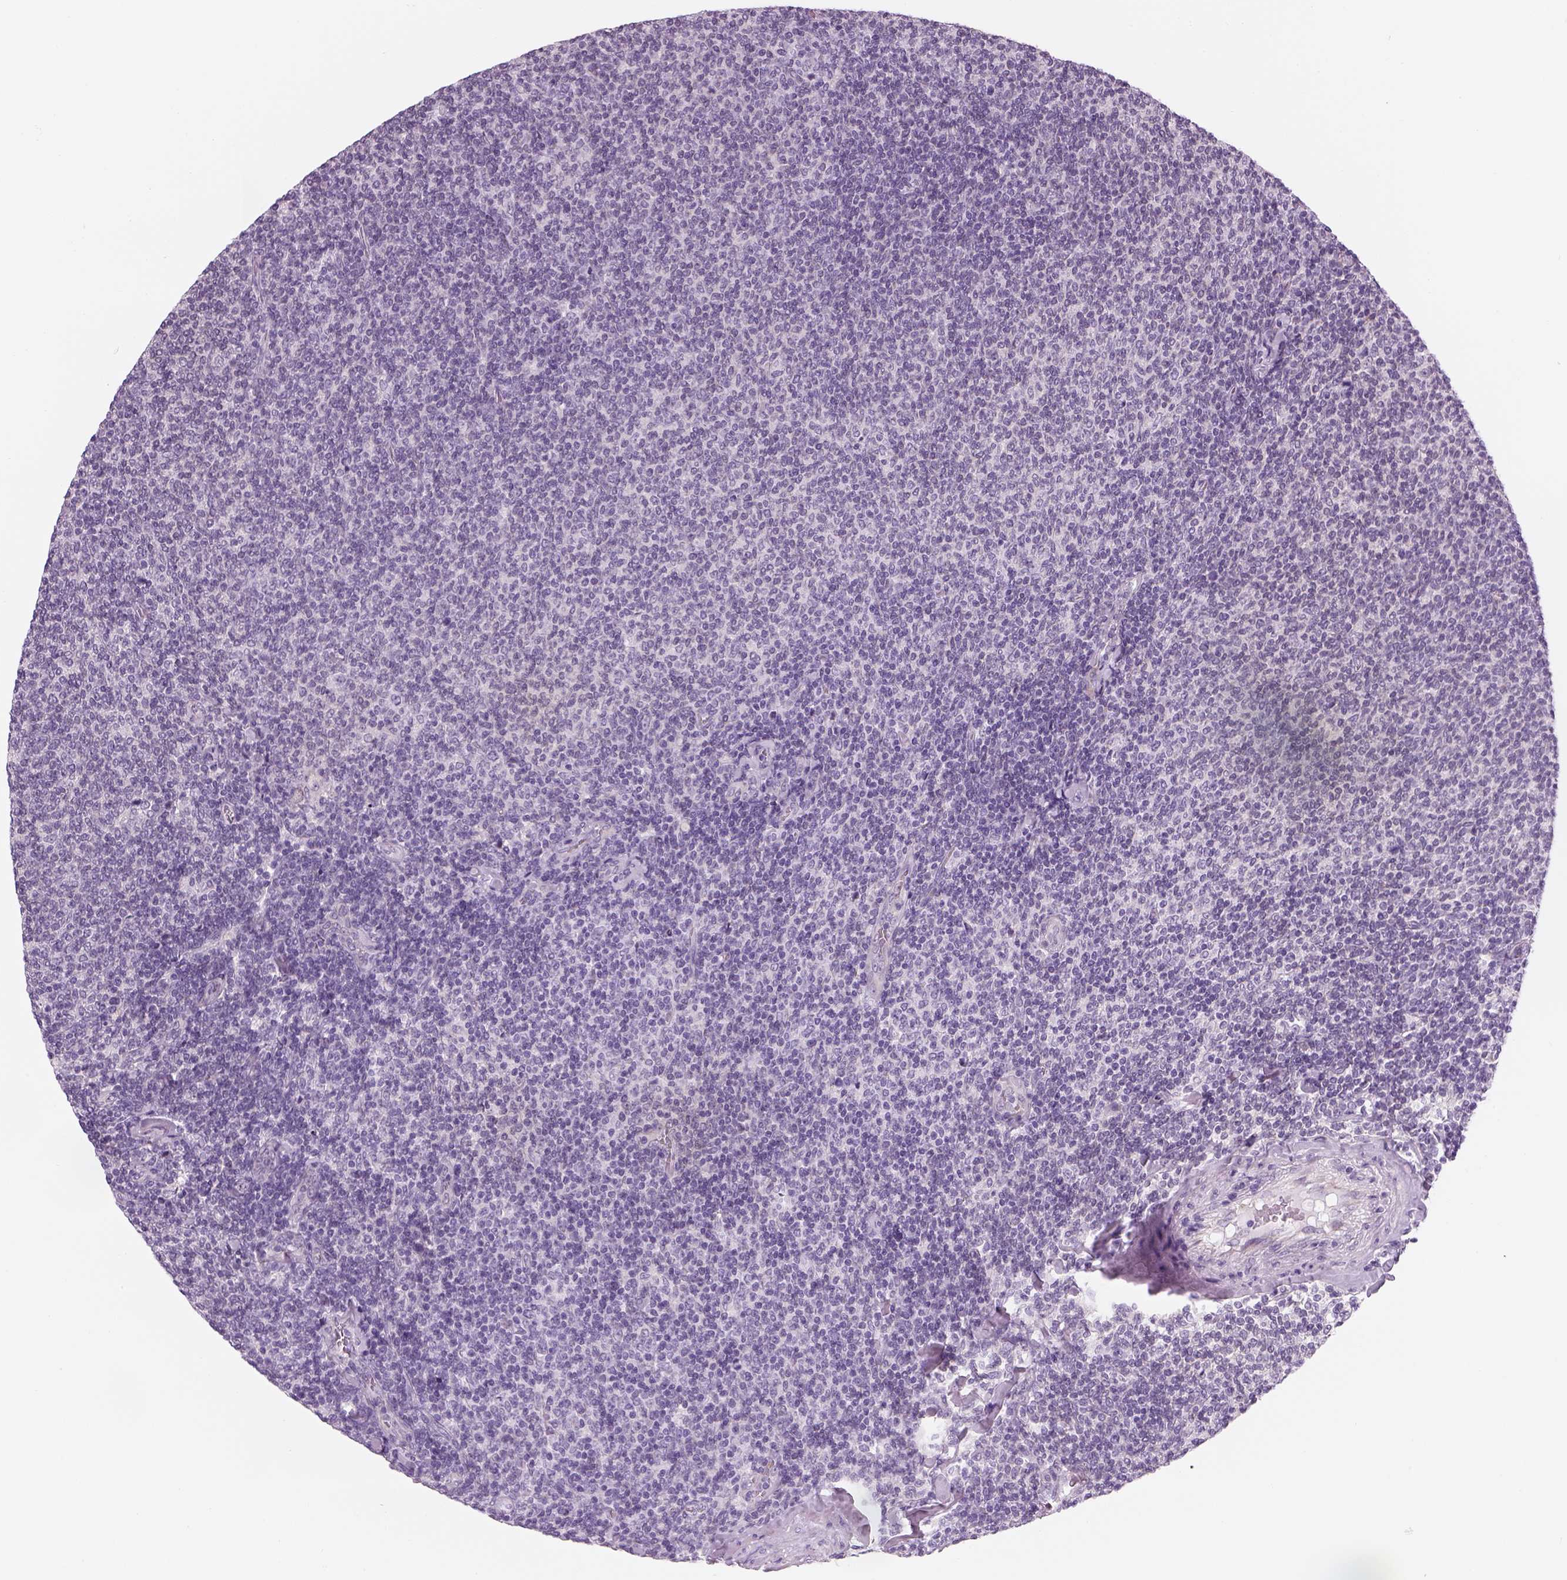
{"staining": {"intensity": "negative", "quantity": "none", "location": "none"}, "tissue": "lymphoma", "cell_type": "Tumor cells", "image_type": "cancer", "snomed": [{"axis": "morphology", "description": "Malignant lymphoma, non-Hodgkin's type, Low grade"}, {"axis": "topography", "description": "Lymph node"}], "caption": "Tumor cells show no significant protein expression in lymphoma.", "gene": "KCNMB4", "patient": {"sex": "male", "age": 52}}